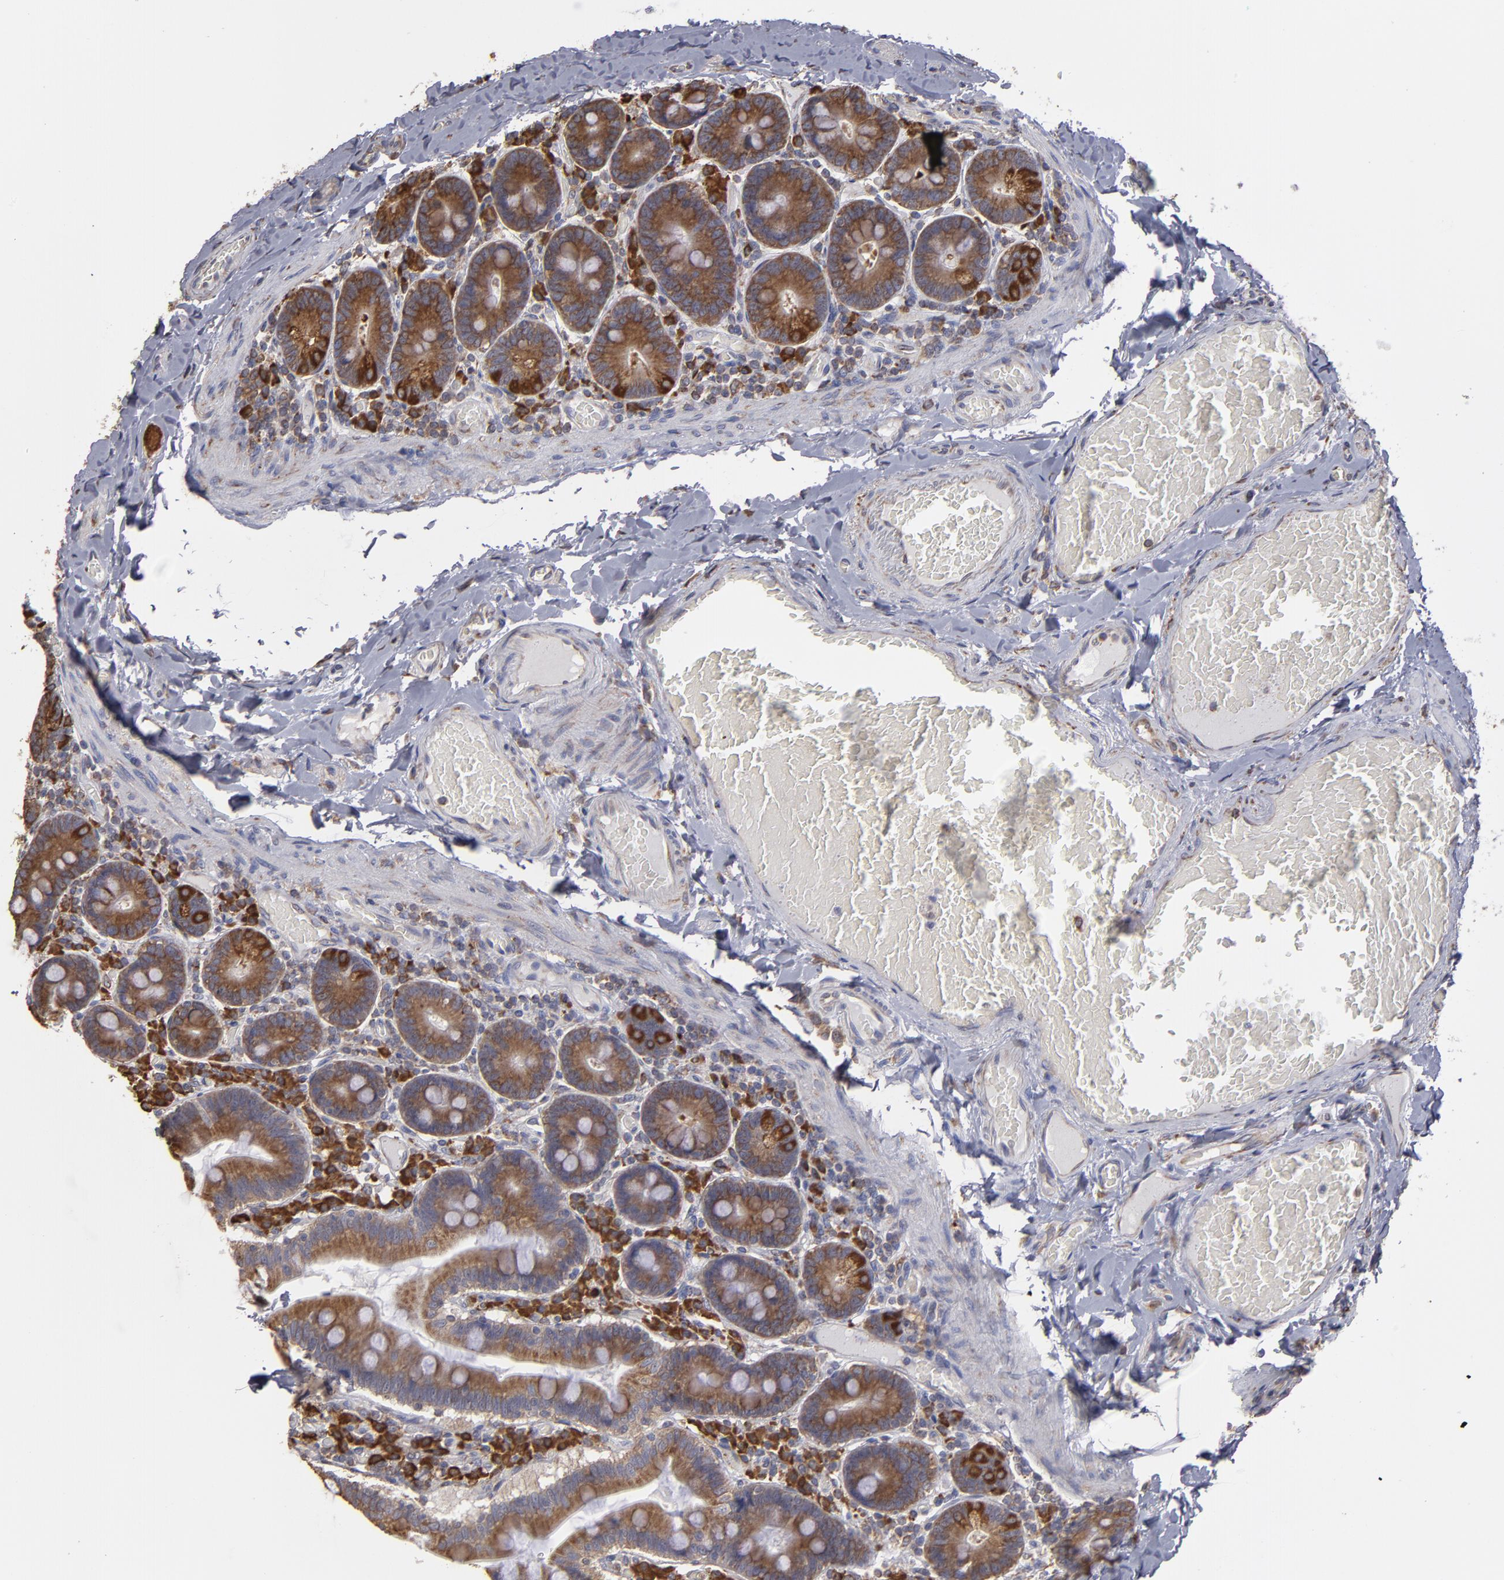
{"staining": {"intensity": "moderate", "quantity": ">75%", "location": "cytoplasmic/membranous"}, "tissue": "duodenum", "cell_type": "Glandular cells", "image_type": "normal", "snomed": [{"axis": "morphology", "description": "Normal tissue, NOS"}, {"axis": "topography", "description": "Duodenum"}], "caption": "Immunohistochemistry histopathology image of benign duodenum stained for a protein (brown), which demonstrates medium levels of moderate cytoplasmic/membranous expression in about >75% of glandular cells.", "gene": "SND1", "patient": {"sex": "male", "age": 66}}